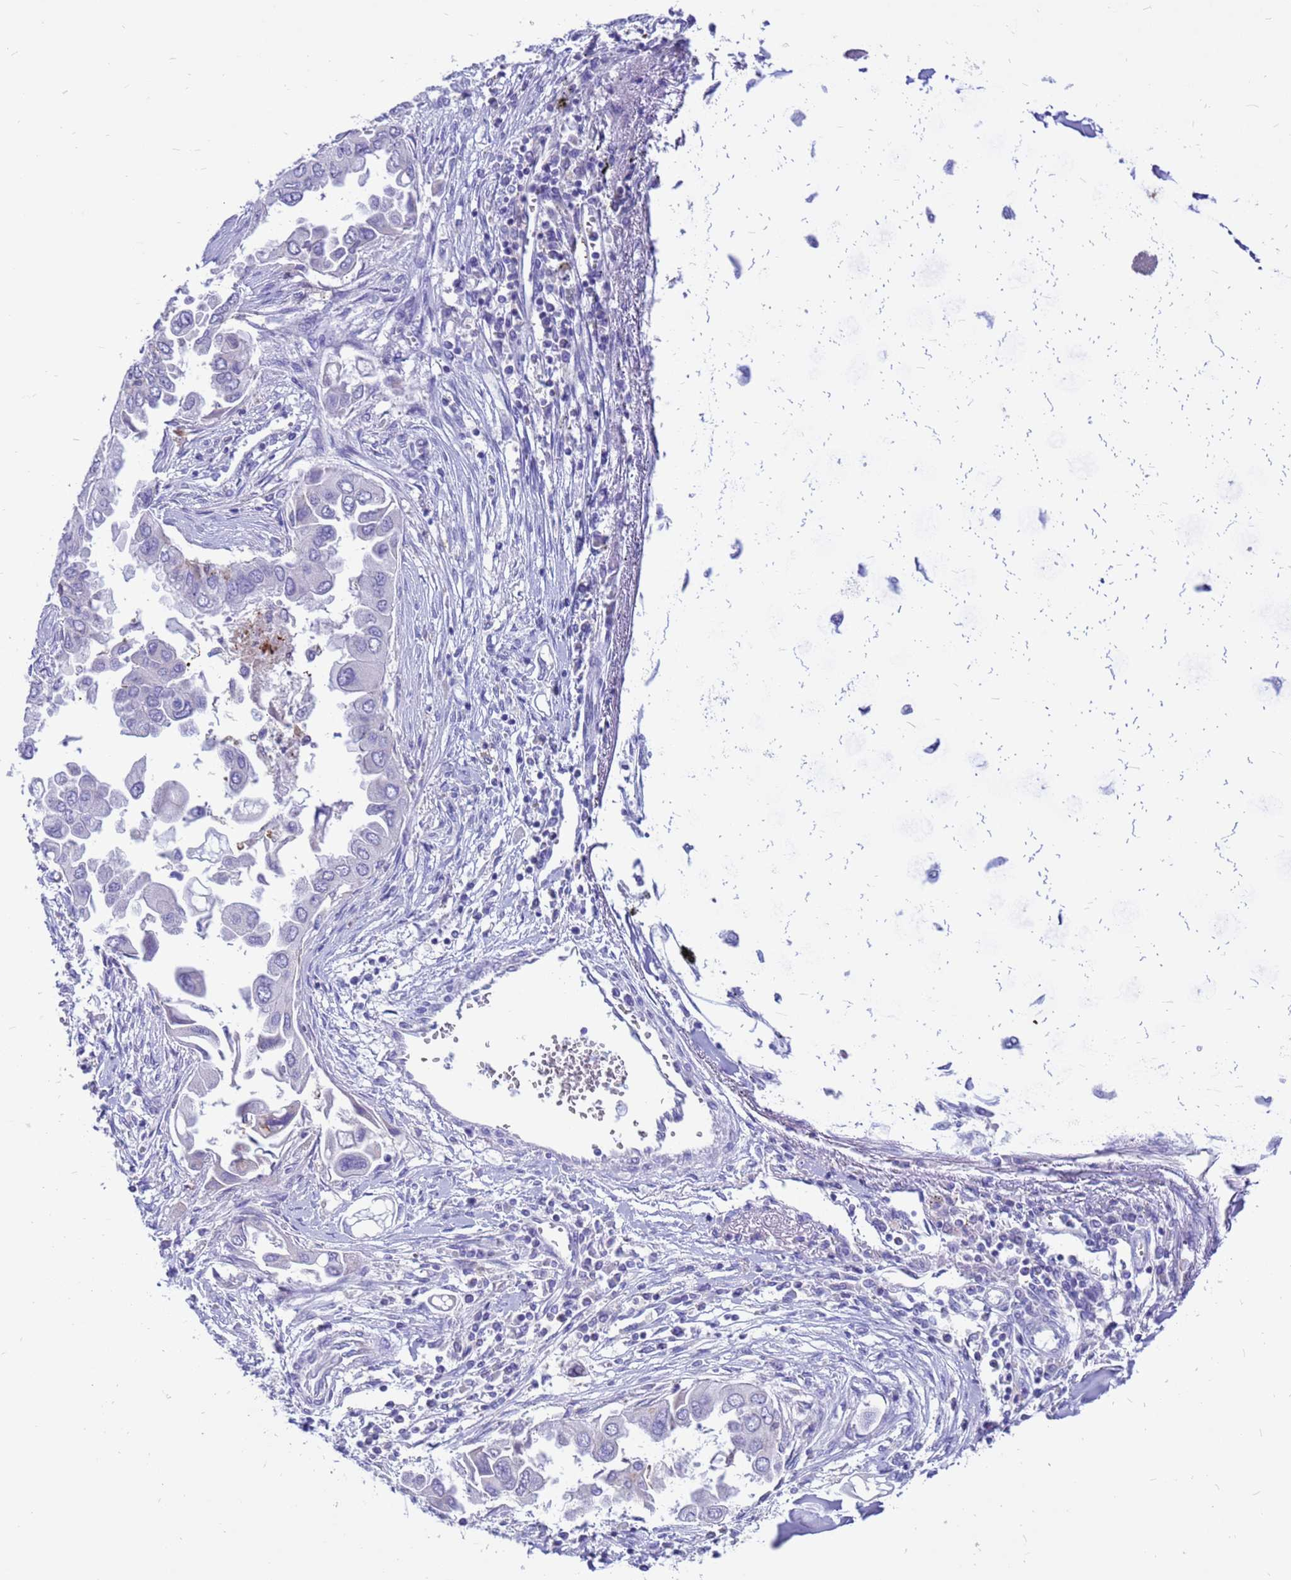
{"staining": {"intensity": "negative", "quantity": "none", "location": "none"}, "tissue": "lung cancer", "cell_type": "Tumor cells", "image_type": "cancer", "snomed": [{"axis": "morphology", "description": "Adenocarcinoma, NOS"}, {"axis": "topography", "description": "Lung"}], "caption": "High power microscopy image of an immunohistochemistry (IHC) image of lung cancer (adenocarcinoma), revealing no significant expression in tumor cells. (Immunohistochemistry (ihc), brightfield microscopy, high magnification).", "gene": "PDE10A", "patient": {"sex": "female", "age": 76}}